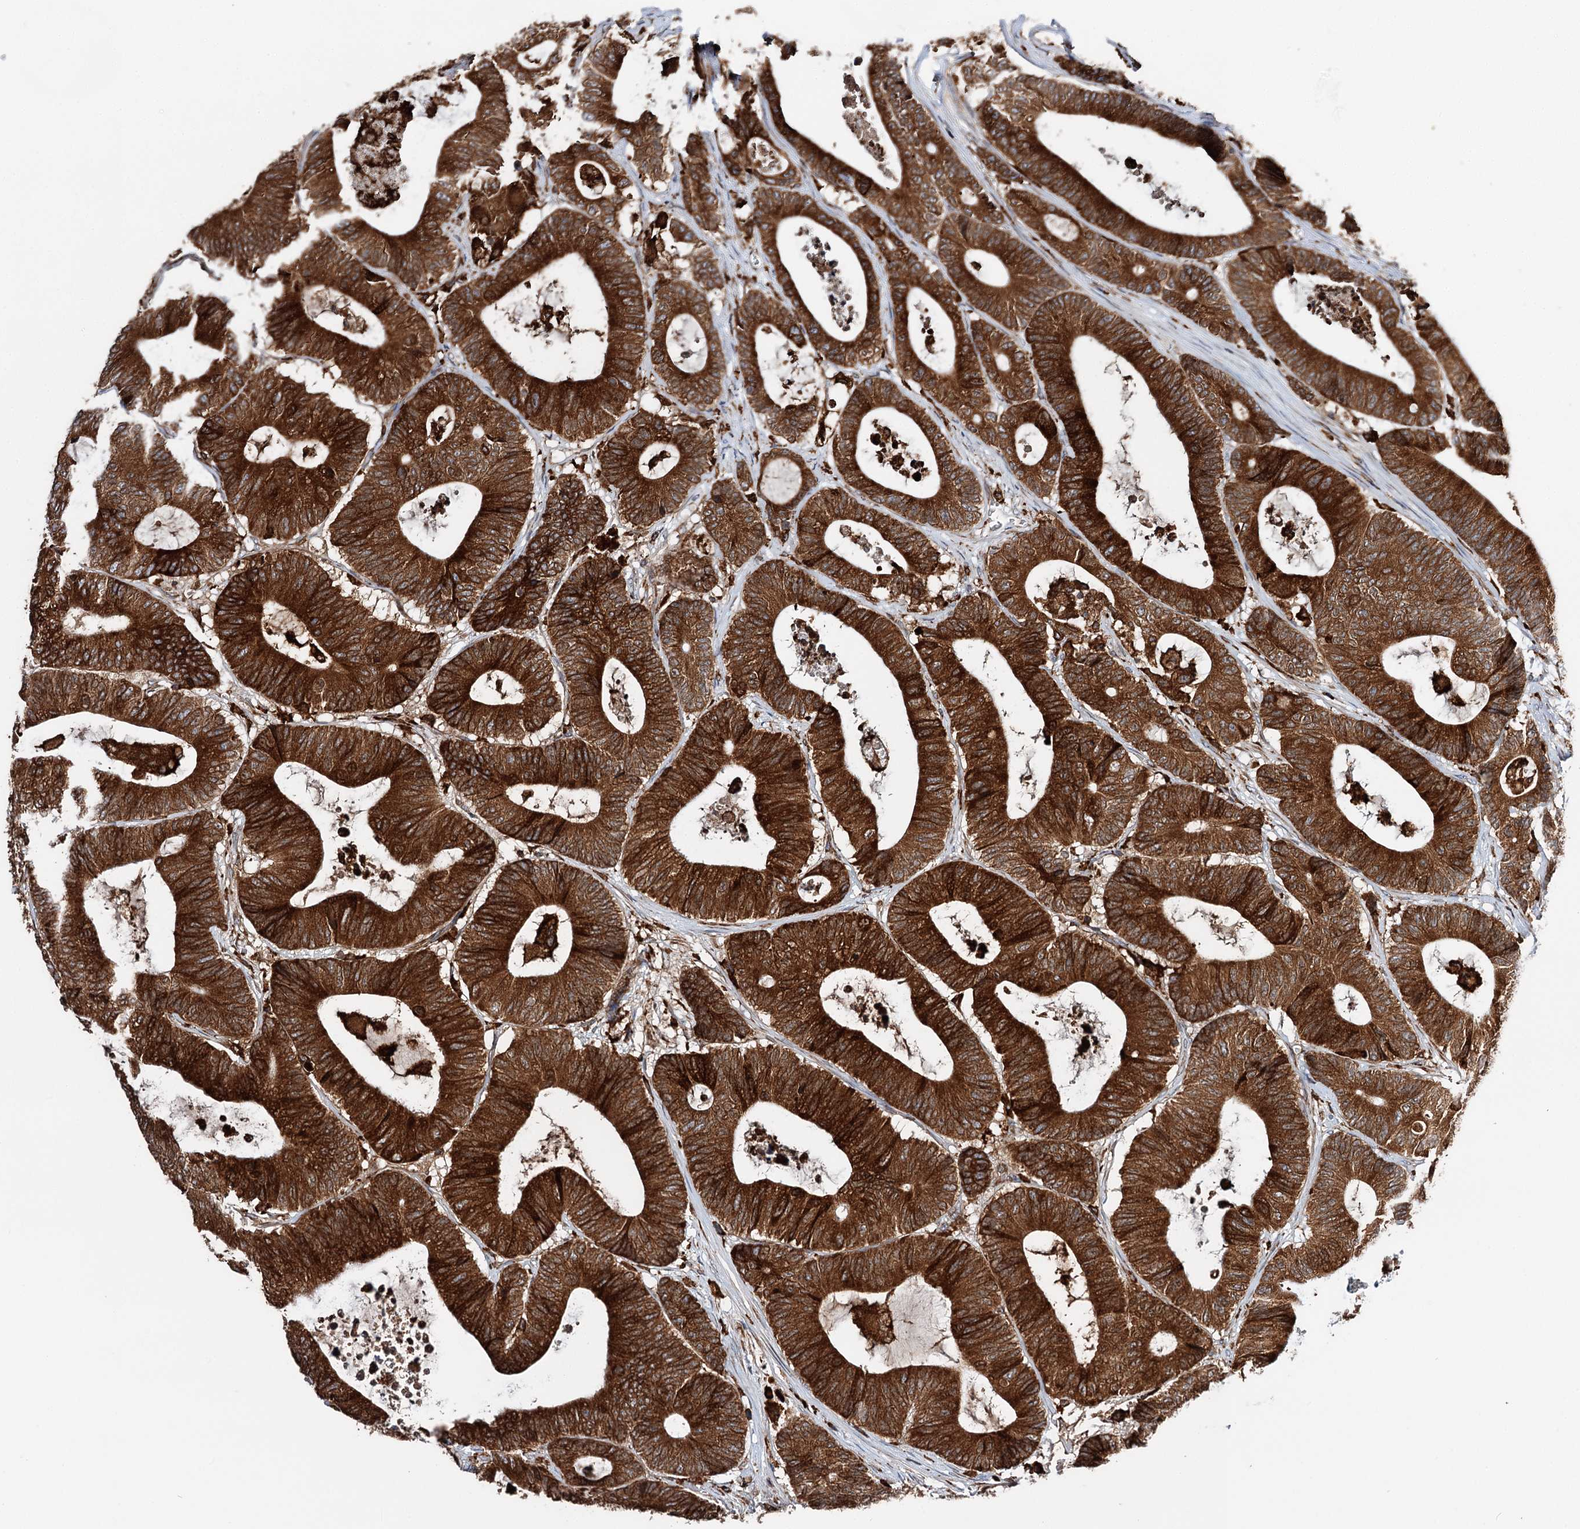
{"staining": {"intensity": "strong", "quantity": ">75%", "location": "cytoplasmic/membranous"}, "tissue": "colorectal cancer", "cell_type": "Tumor cells", "image_type": "cancer", "snomed": [{"axis": "morphology", "description": "Adenocarcinoma, NOS"}, {"axis": "topography", "description": "Colon"}], "caption": "Colorectal adenocarcinoma stained with DAB IHC exhibits high levels of strong cytoplasmic/membranous staining in about >75% of tumor cells.", "gene": "ERP29", "patient": {"sex": "female", "age": 84}}